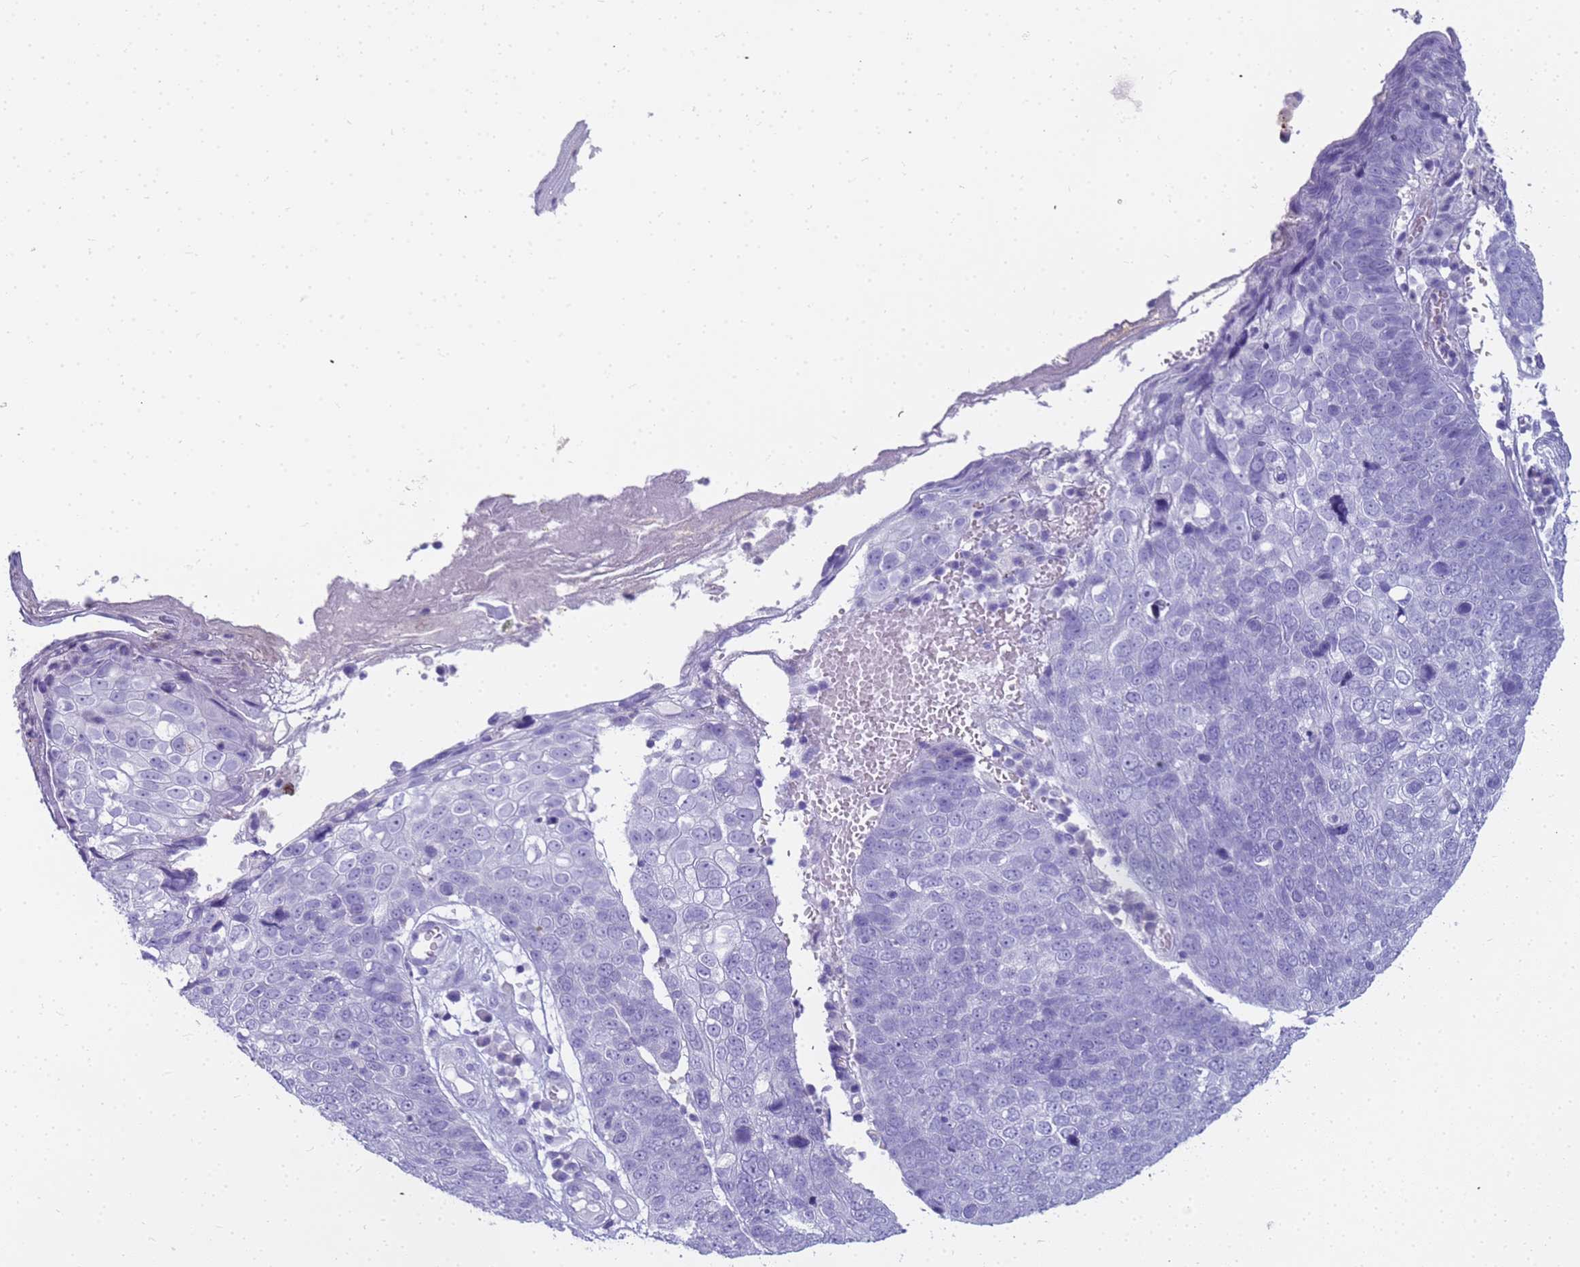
{"staining": {"intensity": "negative", "quantity": "none", "location": "none"}, "tissue": "skin cancer", "cell_type": "Tumor cells", "image_type": "cancer", "snomed": [{"axis": "morphology", "description": "Squamous cell carcinoma, NOS"}, {"axis": "topography", "description": "Skin"}], "caption": "DAB immunohistochemical staining of skin cancer (squamous cell carcinoma) displays no significant staining in tumor cells.", "gene": "RNASE2", "patient": {"sex": "male", "age": 71}}